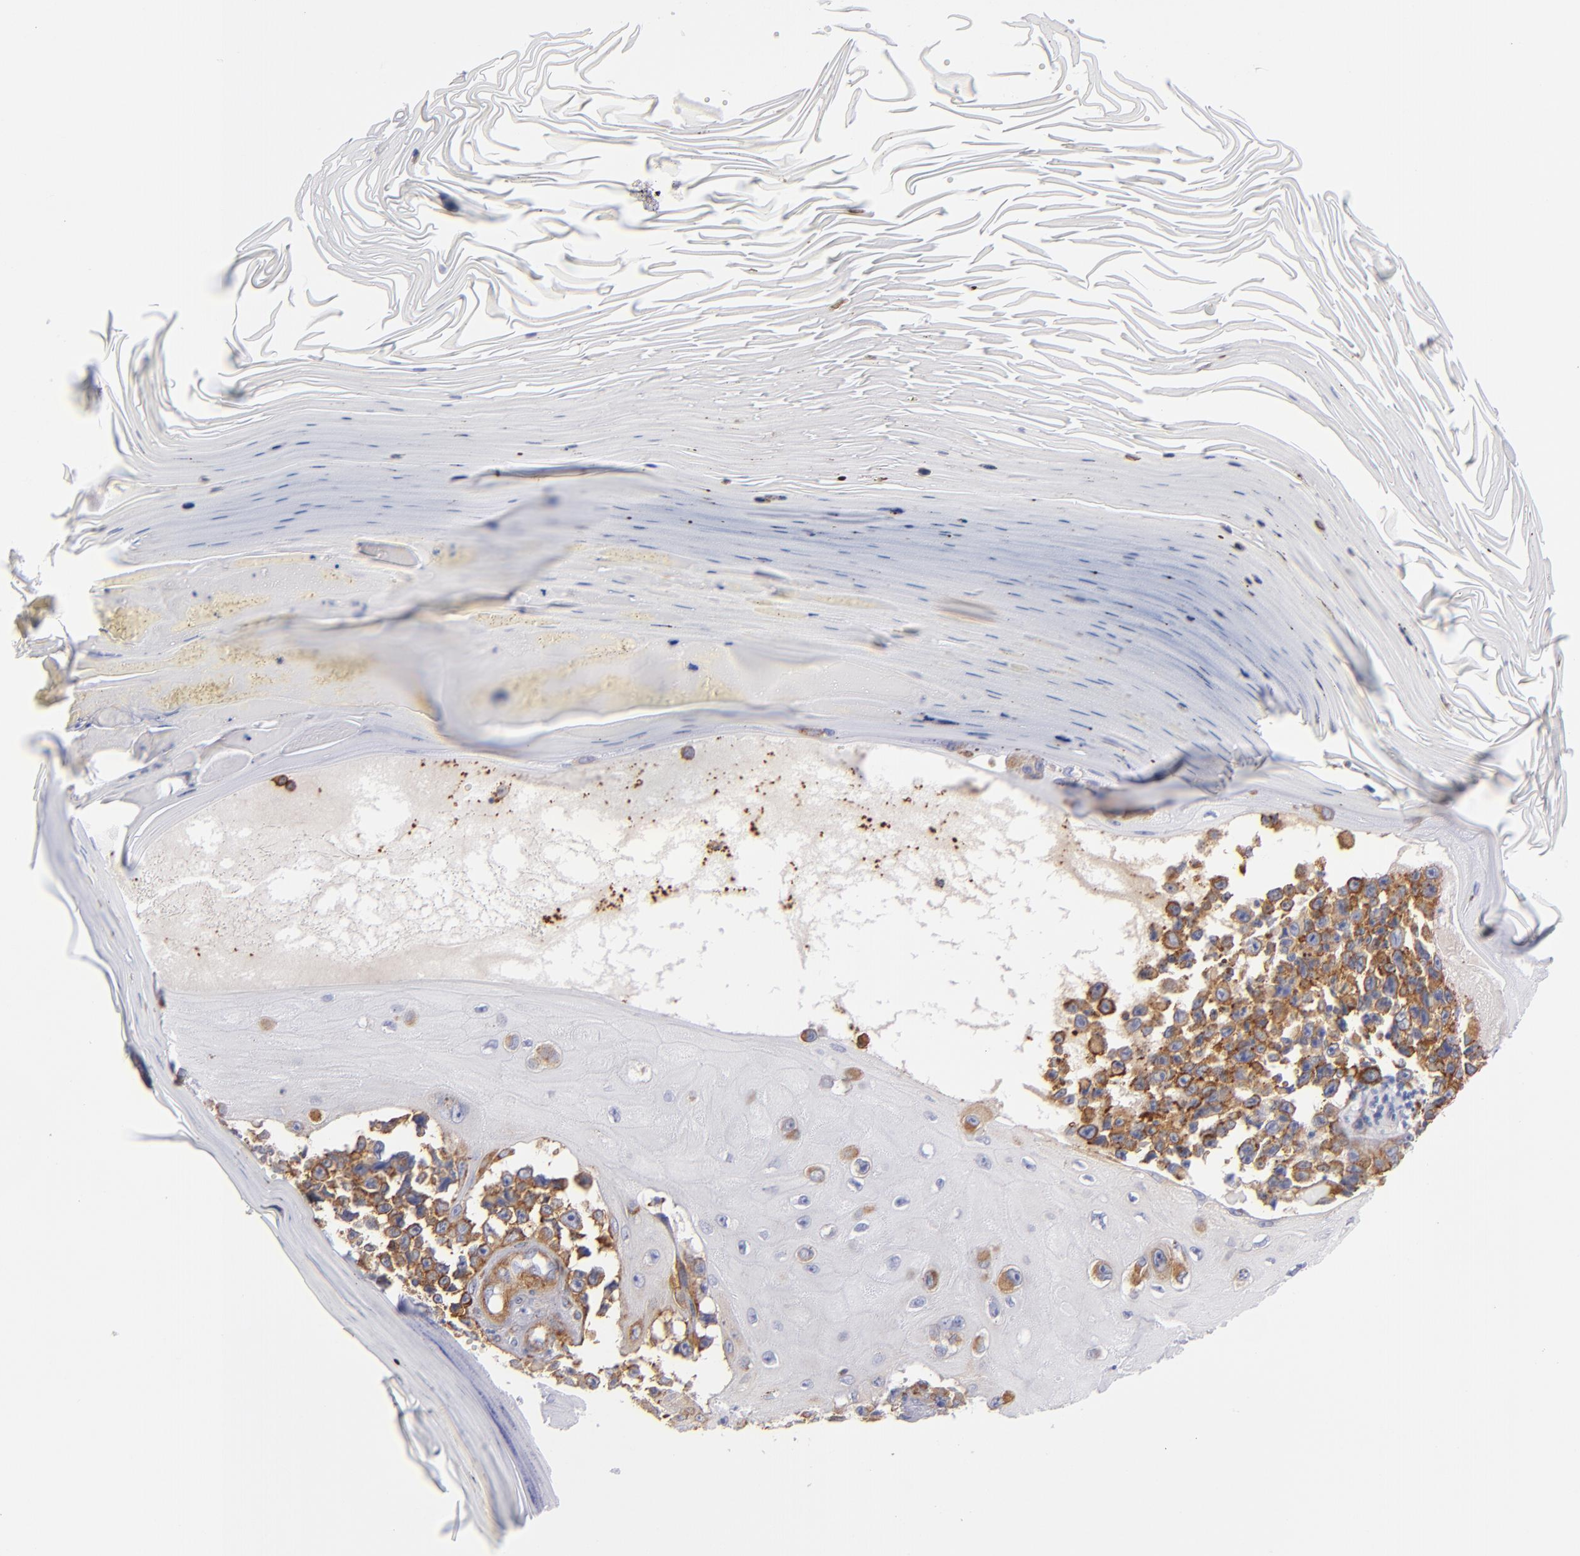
{"staining": {"intensity": "moderate", "quantity": ">75%", "location": "cytoplasmic/membranous"}, "tissue": "melanoma", "cell_type": "Tumor cells", "image_type": "cancer", "snomed": [{"axis": "morphology", "description": "Malignant melanoma, NOS"}, {"axis": "topography", "description": "Skin"}], "caption": "Melanoma was stained to show a protein in brown. There is medium levels of moderate cytoplasmic/membranous staining in about >75% of tumor cells.", "gene": "LAMC1", "patient": {"sex": "female", "age": 82}}